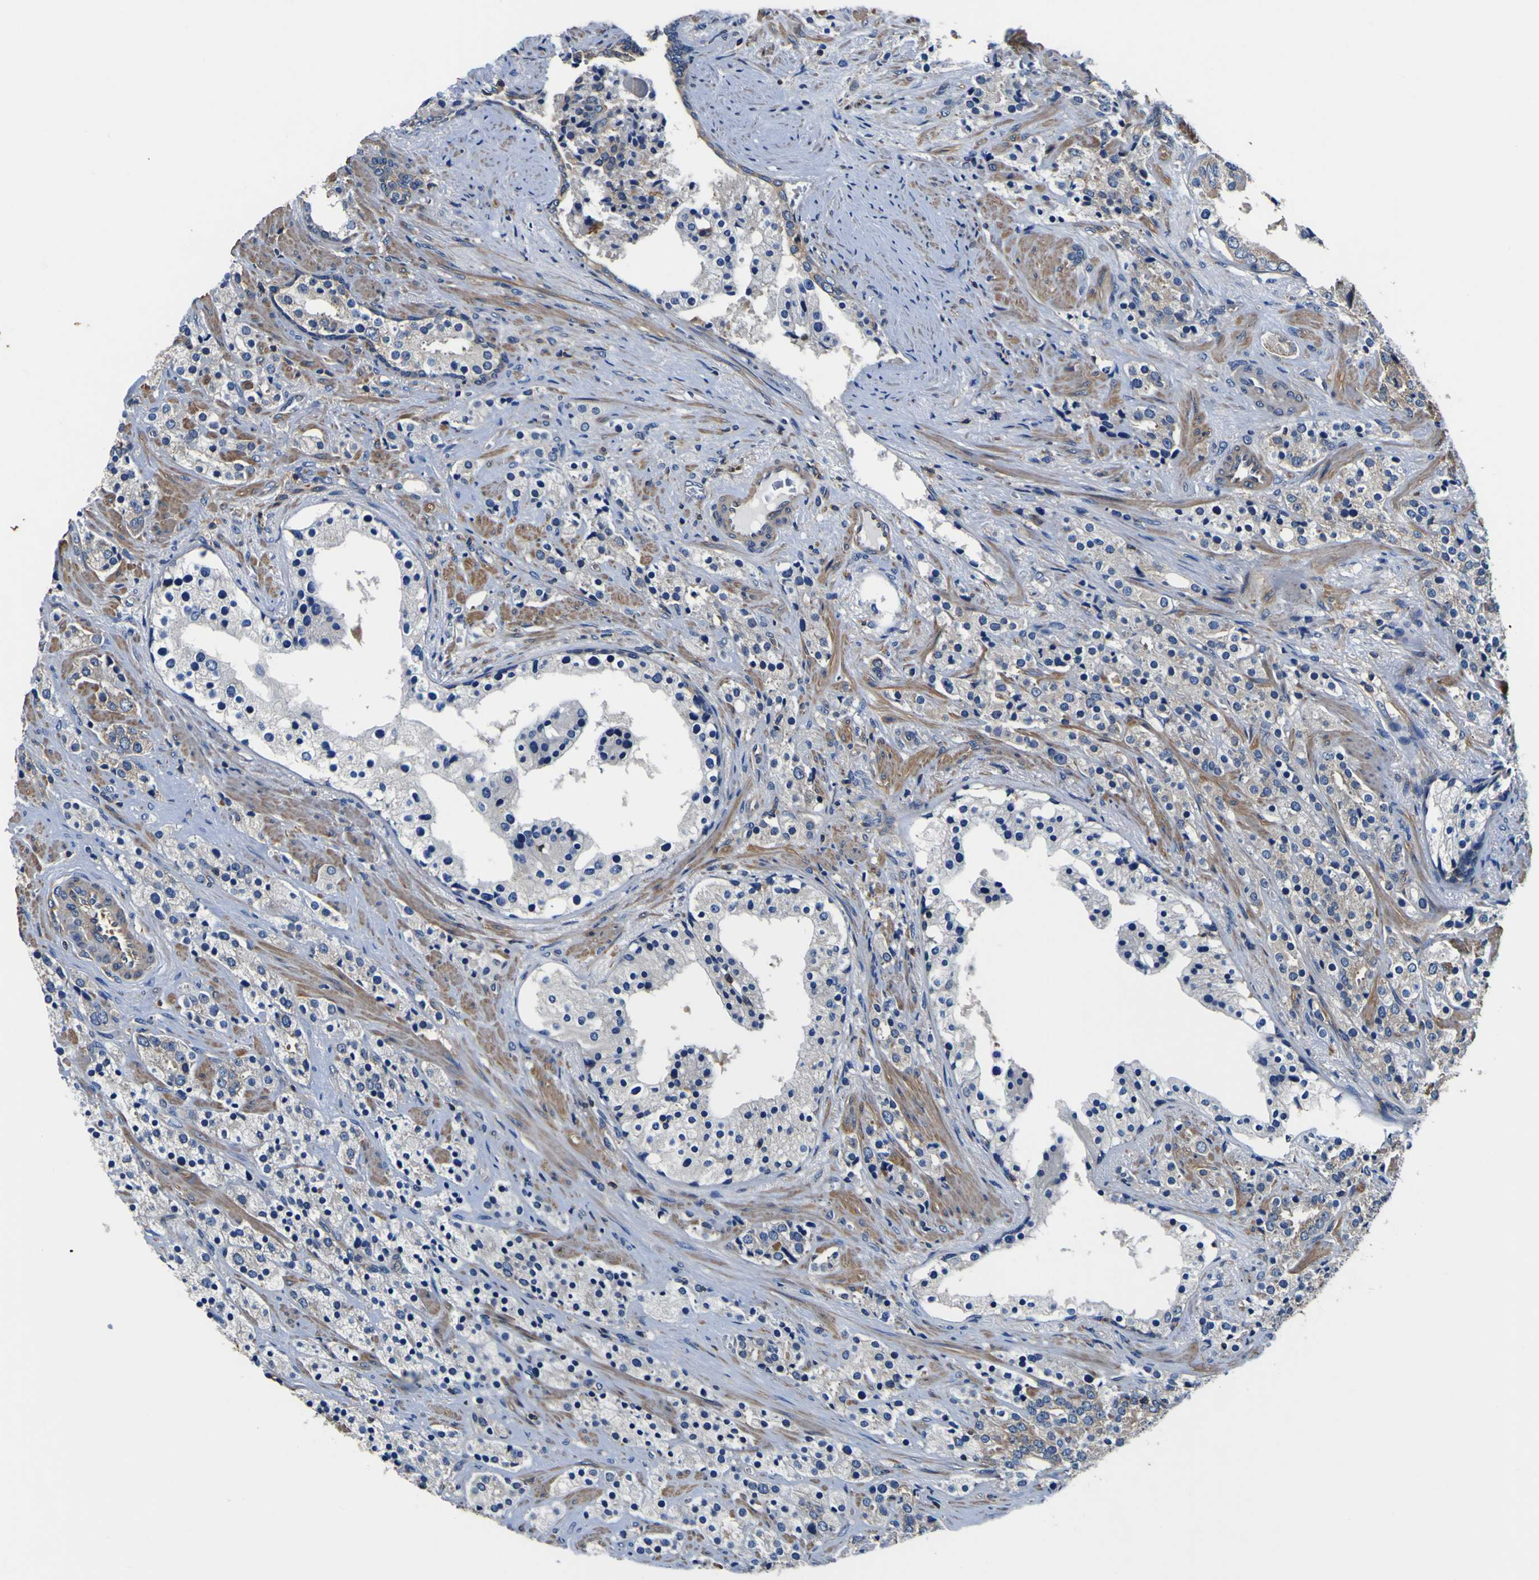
{"staining": {"intensity": "weak", "quantity": "<25%", "location": "cytoplasmic/membranous"}, "tissue": "prostate cancer", "cell_type": "Tumor cells", "image_type": "cancer", "snomed": [{"axis": "morphology", "description": "Adenocarcinoma, High grade"}, {"axis": "topography", "description": "Prostate"}], "caption": "This is a histopathology image of immunohistochemistry (IHC) staining of prostate cancer, which shows no positivity in tumor cells.", "gene": "CNR2", "patient": {"sex": "male", "age": 71}}